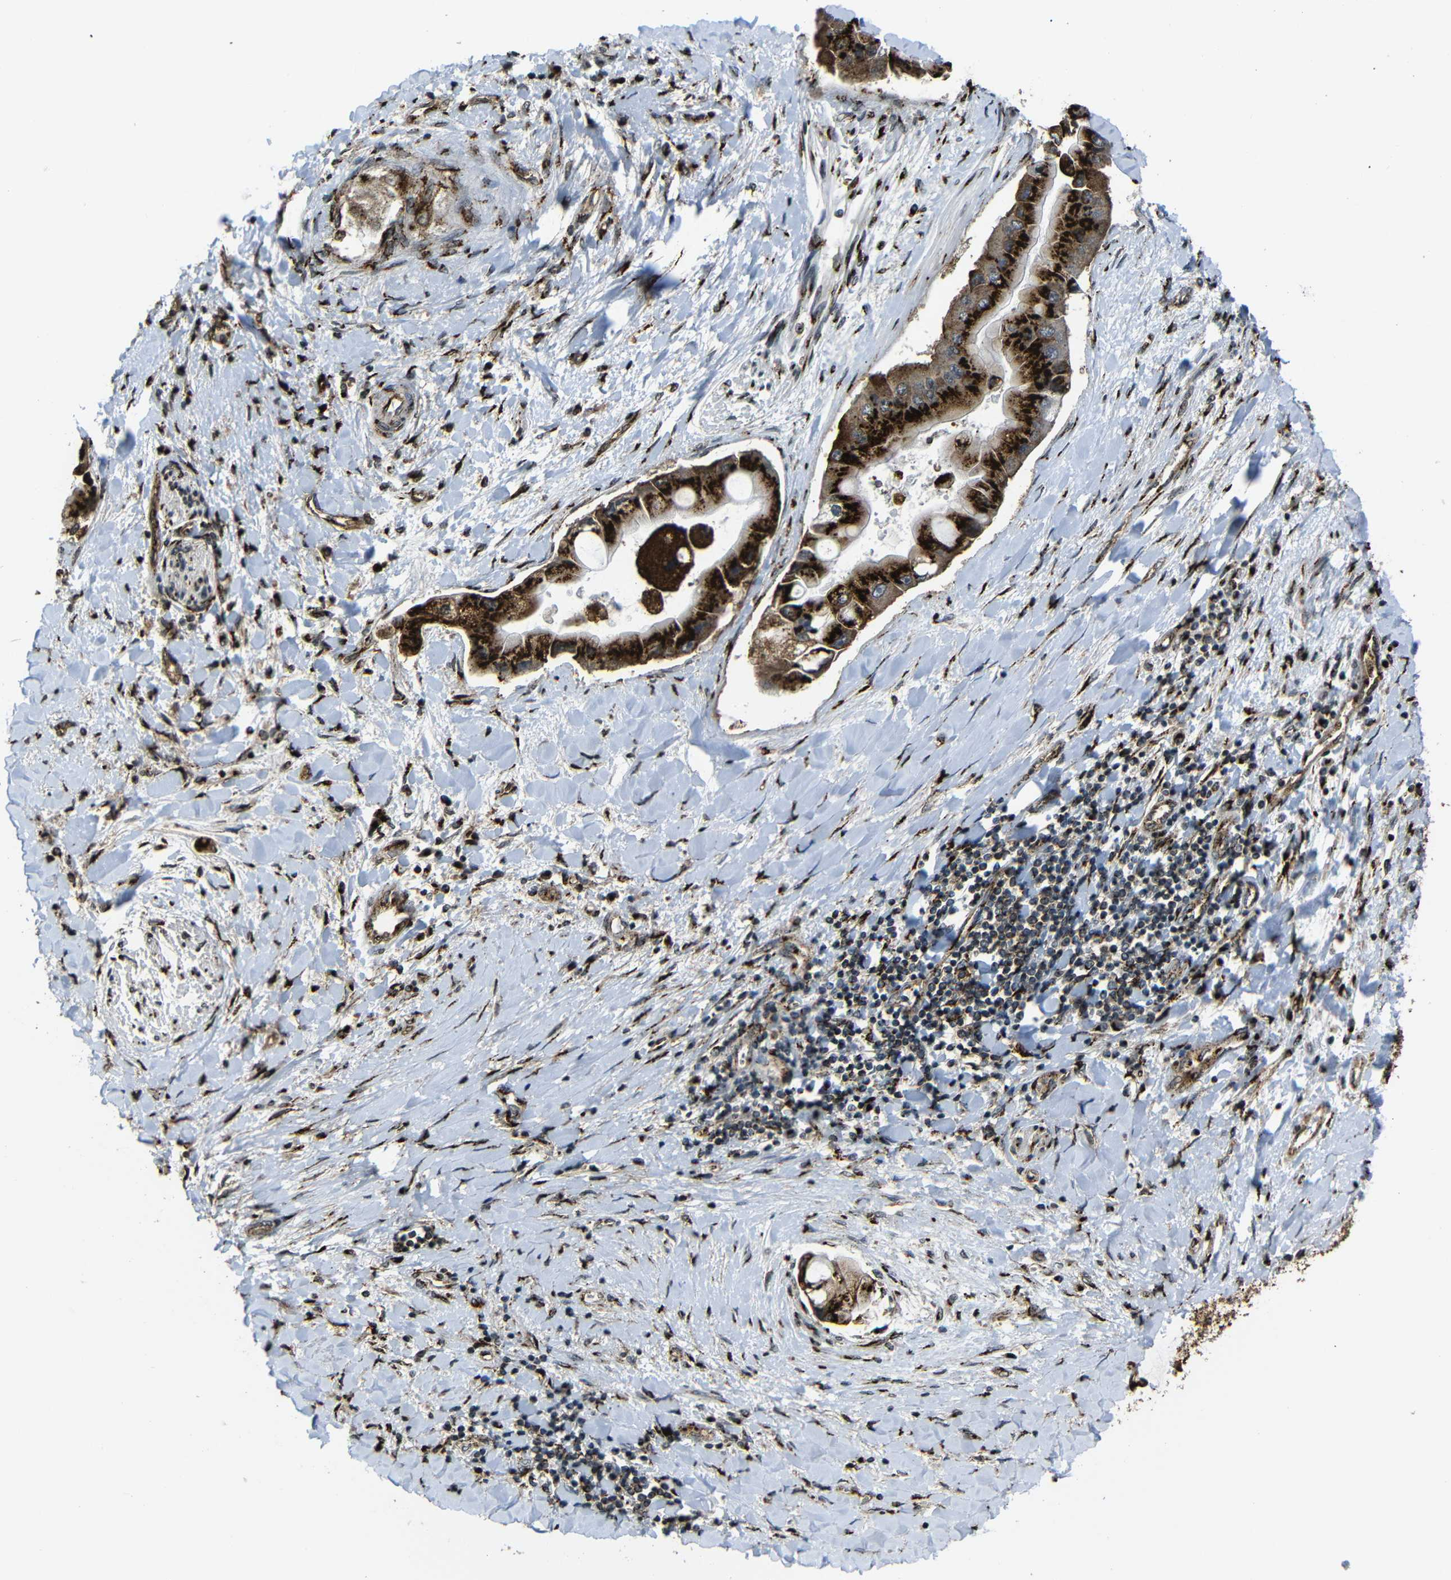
{"staining": {"intensity": "strong", "quantity": ">75%", "location": "cytoplasmic/membranous"}, "tissue": "liver cancer", "cell_type": "Tumor cells", "image_type": "cancer", "snomed": [{"axis": "morphology", "description": "Cholangiocarcinoma"}, {"axis": "topography", "description": "Liver"}], "caption": "The photomicrograph shows staining of cholangiocarcinoma (liver), revealing strong cytoplasmic/membranous protein staining (brown color) within tumor cells.", "gene": "TGOLN2", "patient": {"sex": "male", "age": 50}}